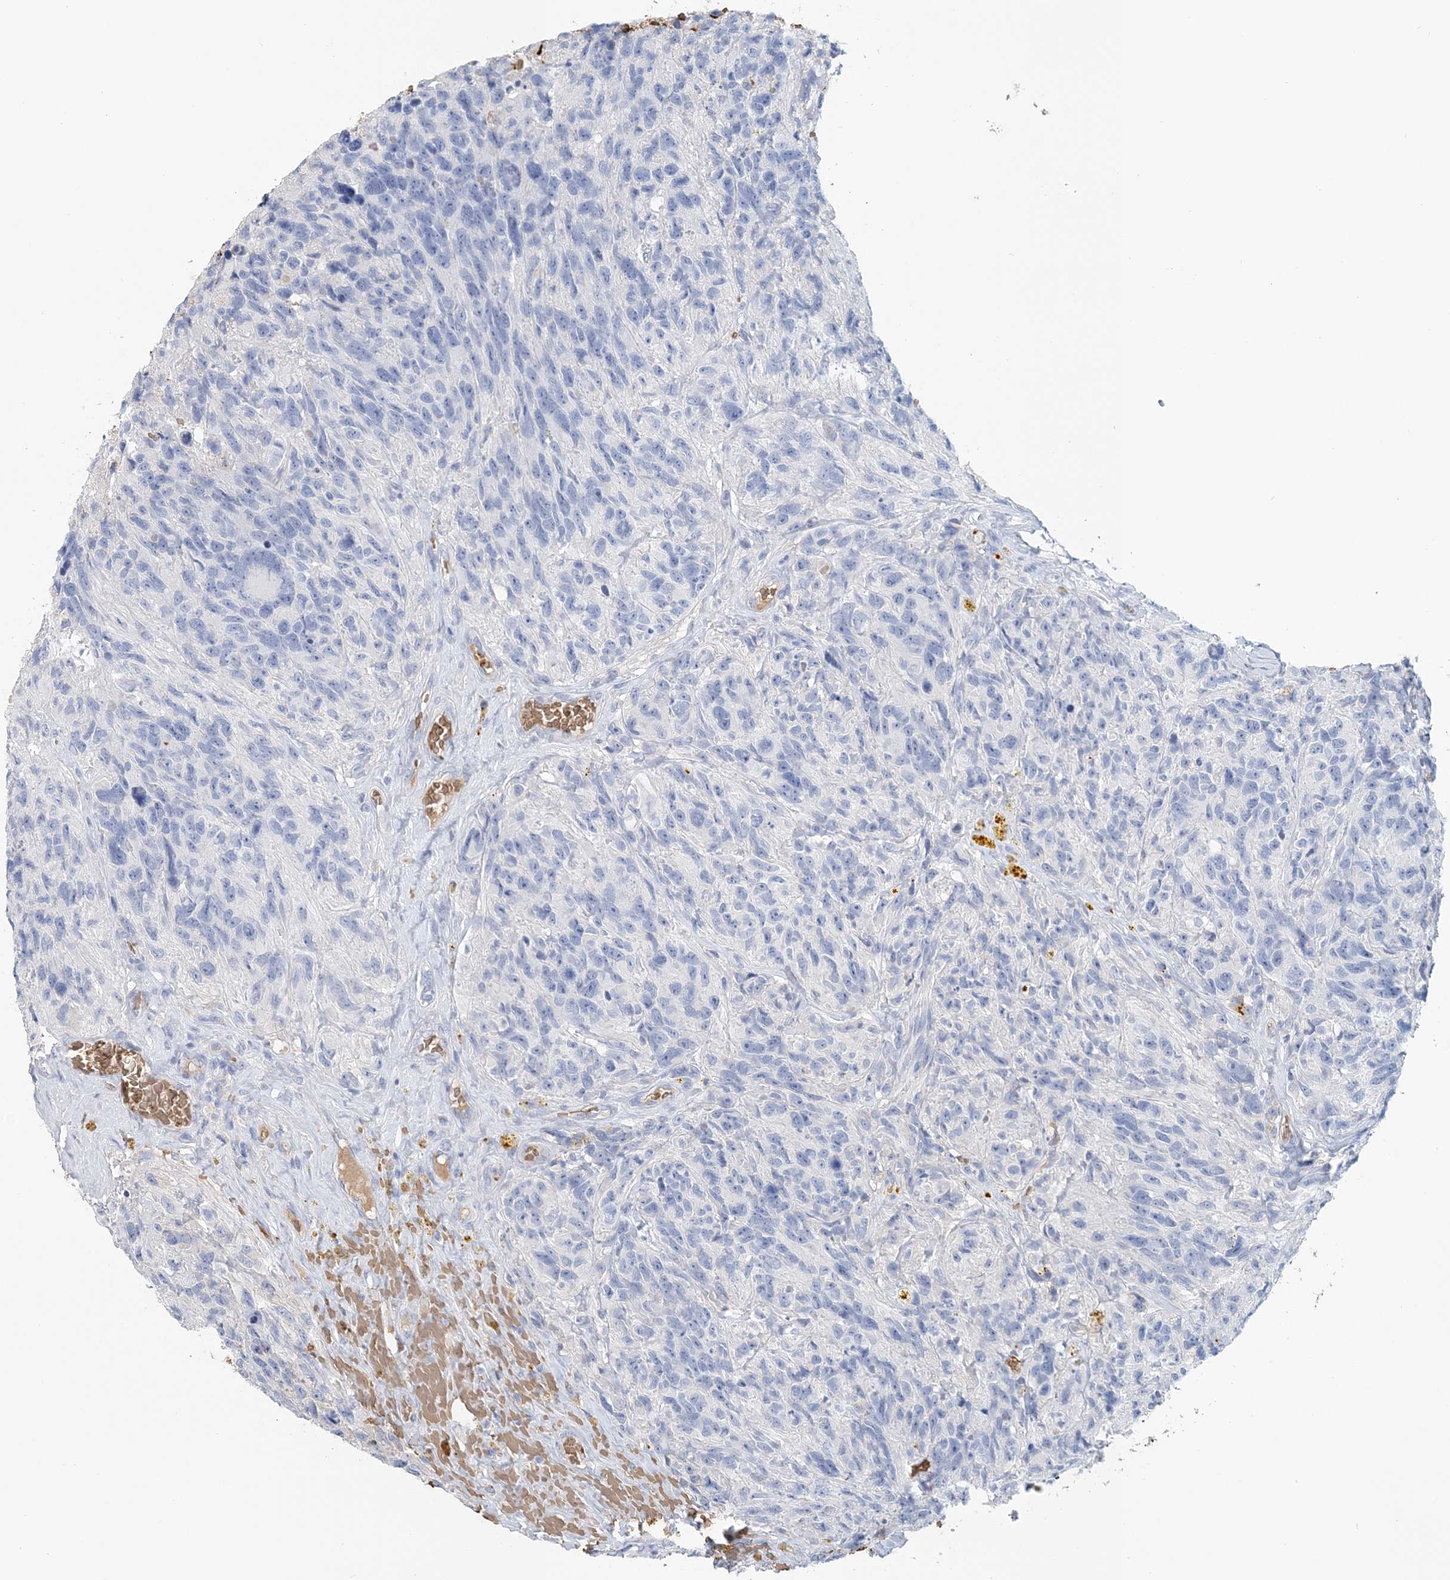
{"staining": {"intensity": "negative", "quantity": "none", "location": "none"}, "tissue": "glioma", "cell_type": "Tumor cells", "image_type": "cancer", "snomed": [{"axis": "morphology", "description": "Glioma, malignant, High grade"}, {"axis": "topography", "description": "Brain"}], "caption": "High power microscopy image of an immunohistochemistry (IHC) histopathology image of high-grade glioma (malignant), revealing no significant positivity in tumor cells.", "gene": "HBD", "patient": {"sex": "male", "age": 69}}